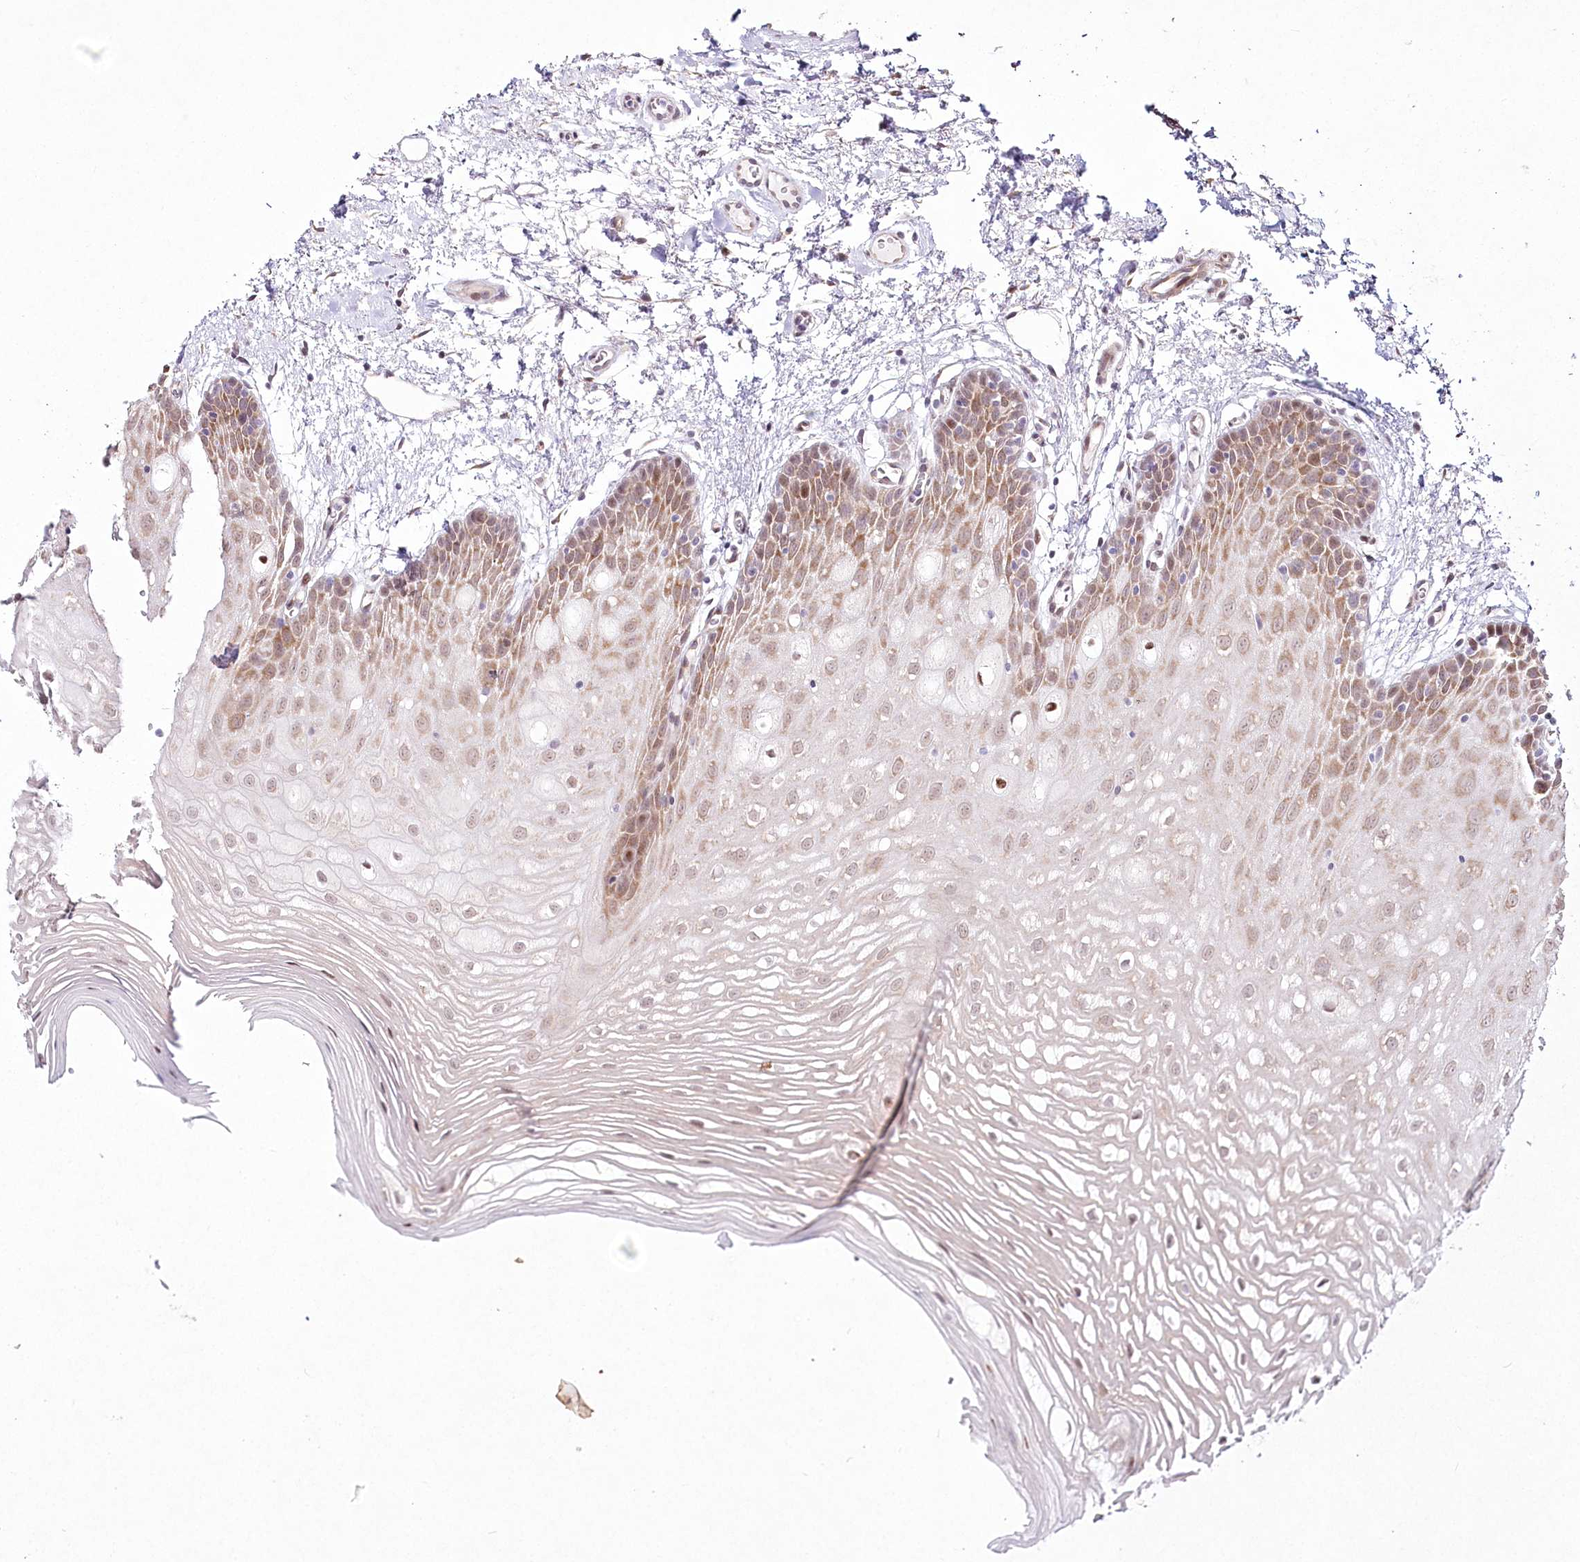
{"staining": {"intensity": "moderate", "quantity": "25%-75%", "location": "cytoplasmic/membranous"}, "tissue": "oral mucosa", "cell_type": "Squamous epithelial cells", "image_type": "normal", "snomed": [{"axis": "morphology", "description": "Normal tissue, NOS"}, {"axis": "topography", "description": "Oral tissue"}, {"axis": "topography", "description": "Tounge, NOS"}], "caption": "Moderate cytoplasmic/membranous protein positivity is seen in approximately 25%-75% of squamous epithelial cells in oral mucosa. Using DAB (3,3'-diaminobenzidine) (brown) and hematoxylin (blue) stains, captured at high magnification using brightfield microscopy.", "gene": "YBX3", "patient": {"sex": "female", "age": 73}}